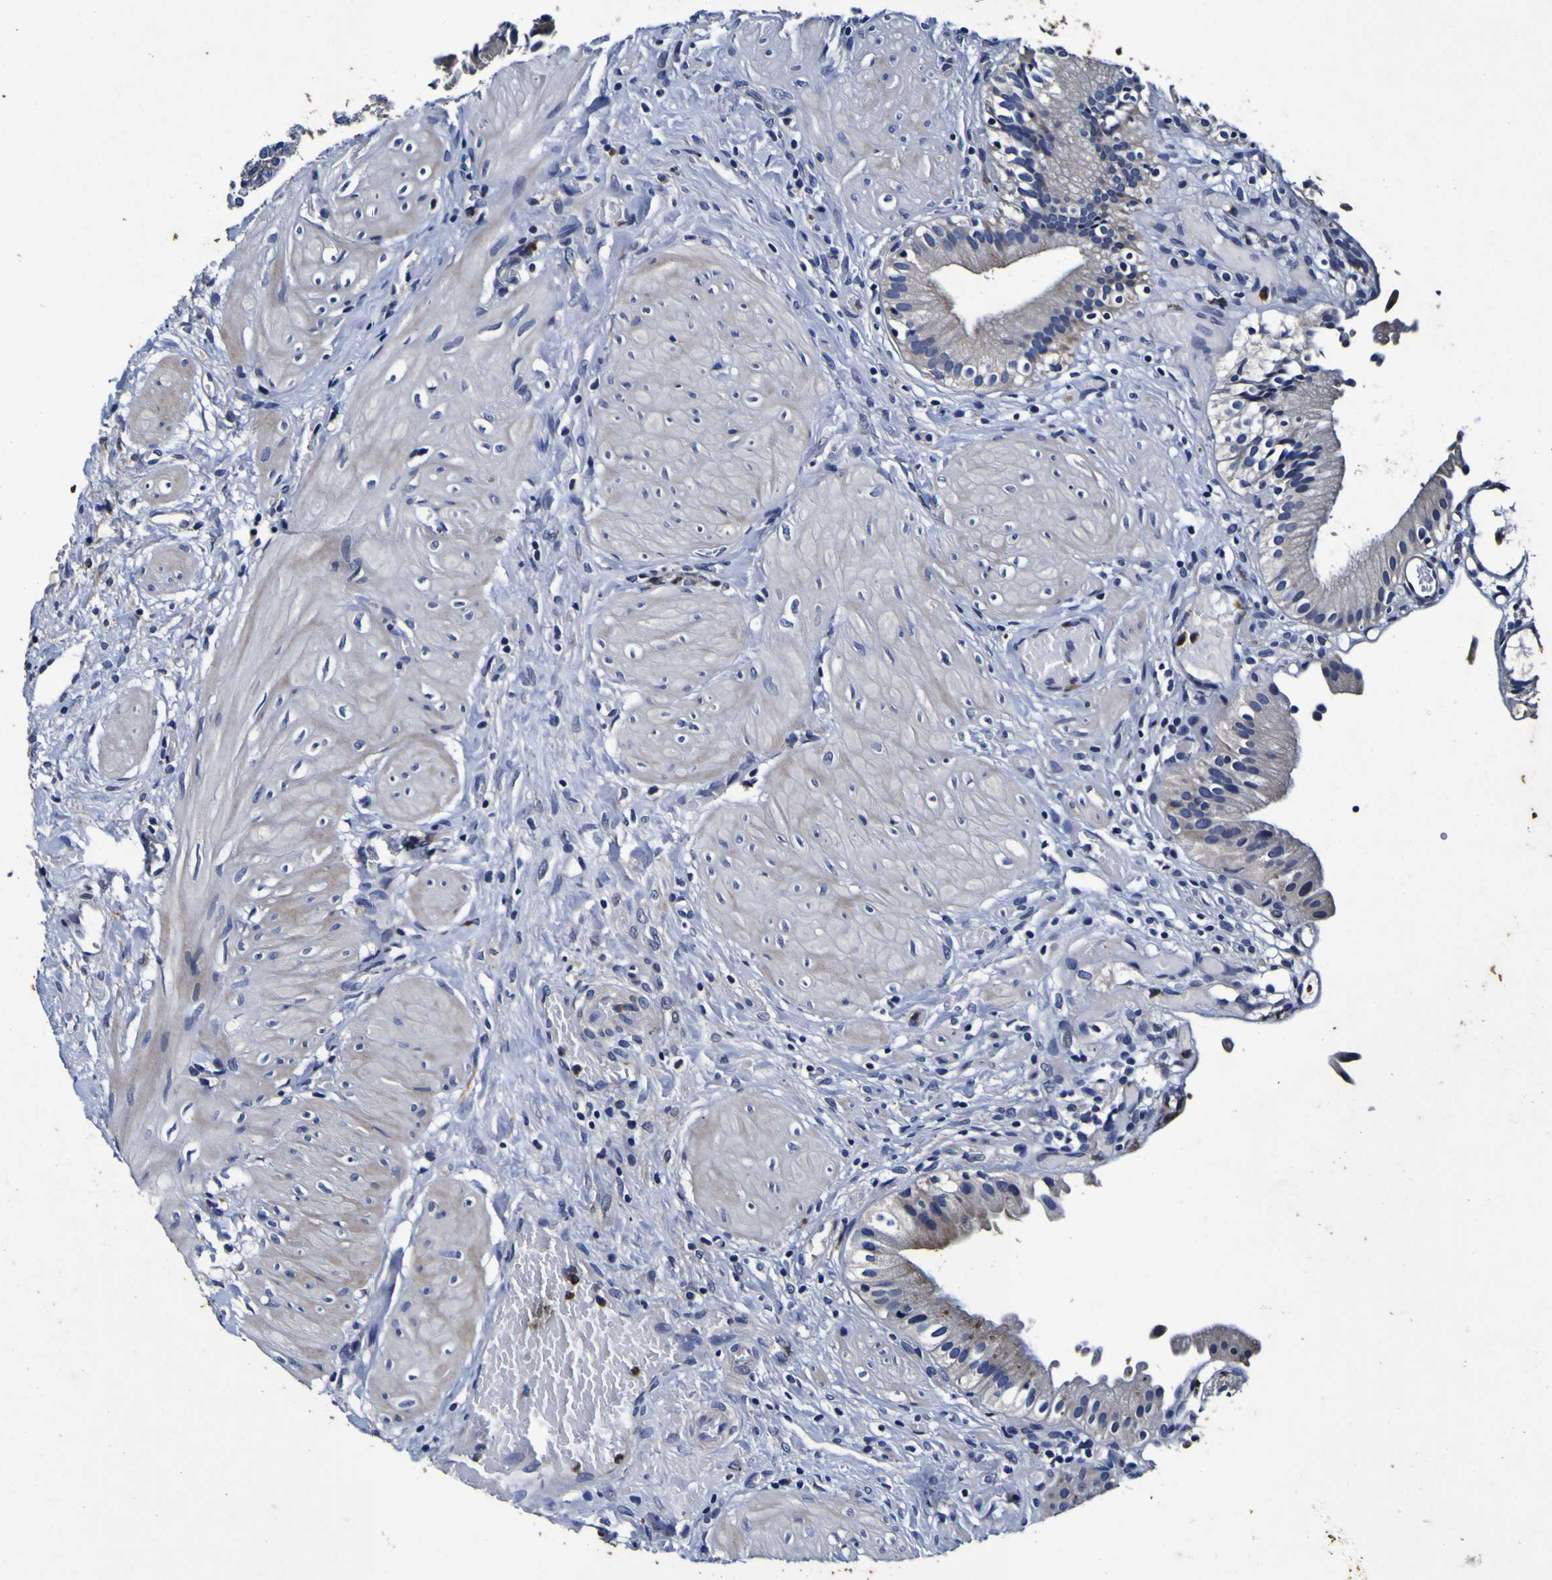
{"staining": {"intensity": "weak", "quantity": "<25%", "location": "cytoplasmic/membranous"}, "tissue": "gallbladder", "cell_type": "Glandular cells", "image_type": "normal", "snomed": [{"axis": "morphology", "description": "Normal tissue, NOS"}, {"axis": "topography", "description": "Gallbladder"}], "caption": "DAB immunohistochemical staining of unremarkable gallbladder reveals no significant positivity in glandular cells. Brightfield microscopy of immunohistochemistry stained with DAB (brown) and hematoxylin (blue), captured at high magnification.", "gene": "PANK4", "patient": {"sex": "male", "age": 65}}